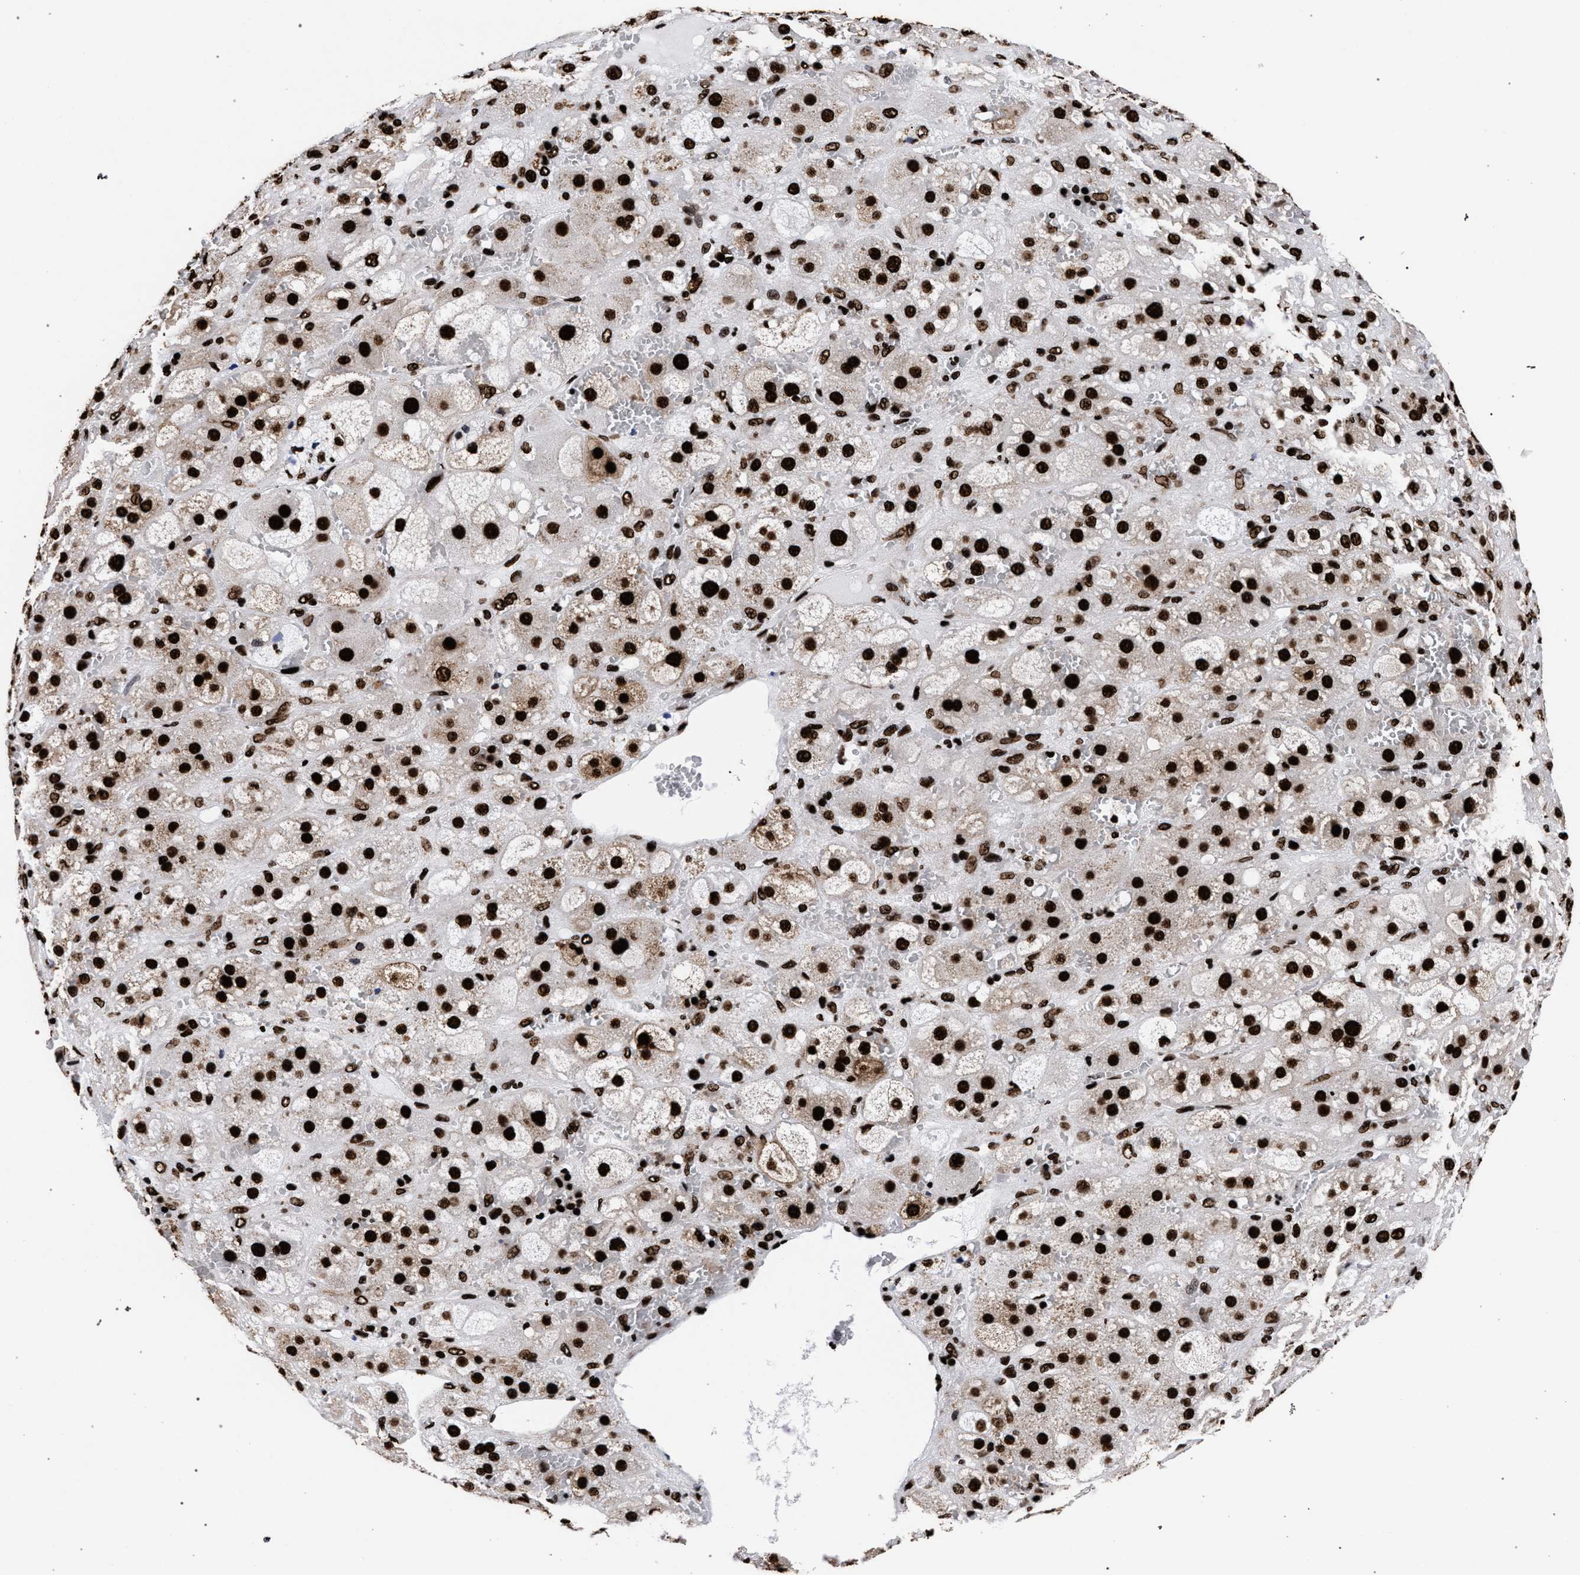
{"staining": {"intensity": "strong", "quantity": ">75%", "location": "nuclear"}, "tissue": "adrenal gland", "cell_type": "Glandular cells", "image_type": "normal", "snomed": [{"axis": "morphology", "description": "Normal tissue, NOS"}, {"axis": "topography", "description": "Adrenal gland"}], "caption": "Approximately >75% of glandular cells in benign human adrenal gland demonstrate strong nuclear protein positivity as visualized by brown immunohistochemical staining.", "gene": "HNRNPA1", "patient": {"sex": "female", "age": 47}}